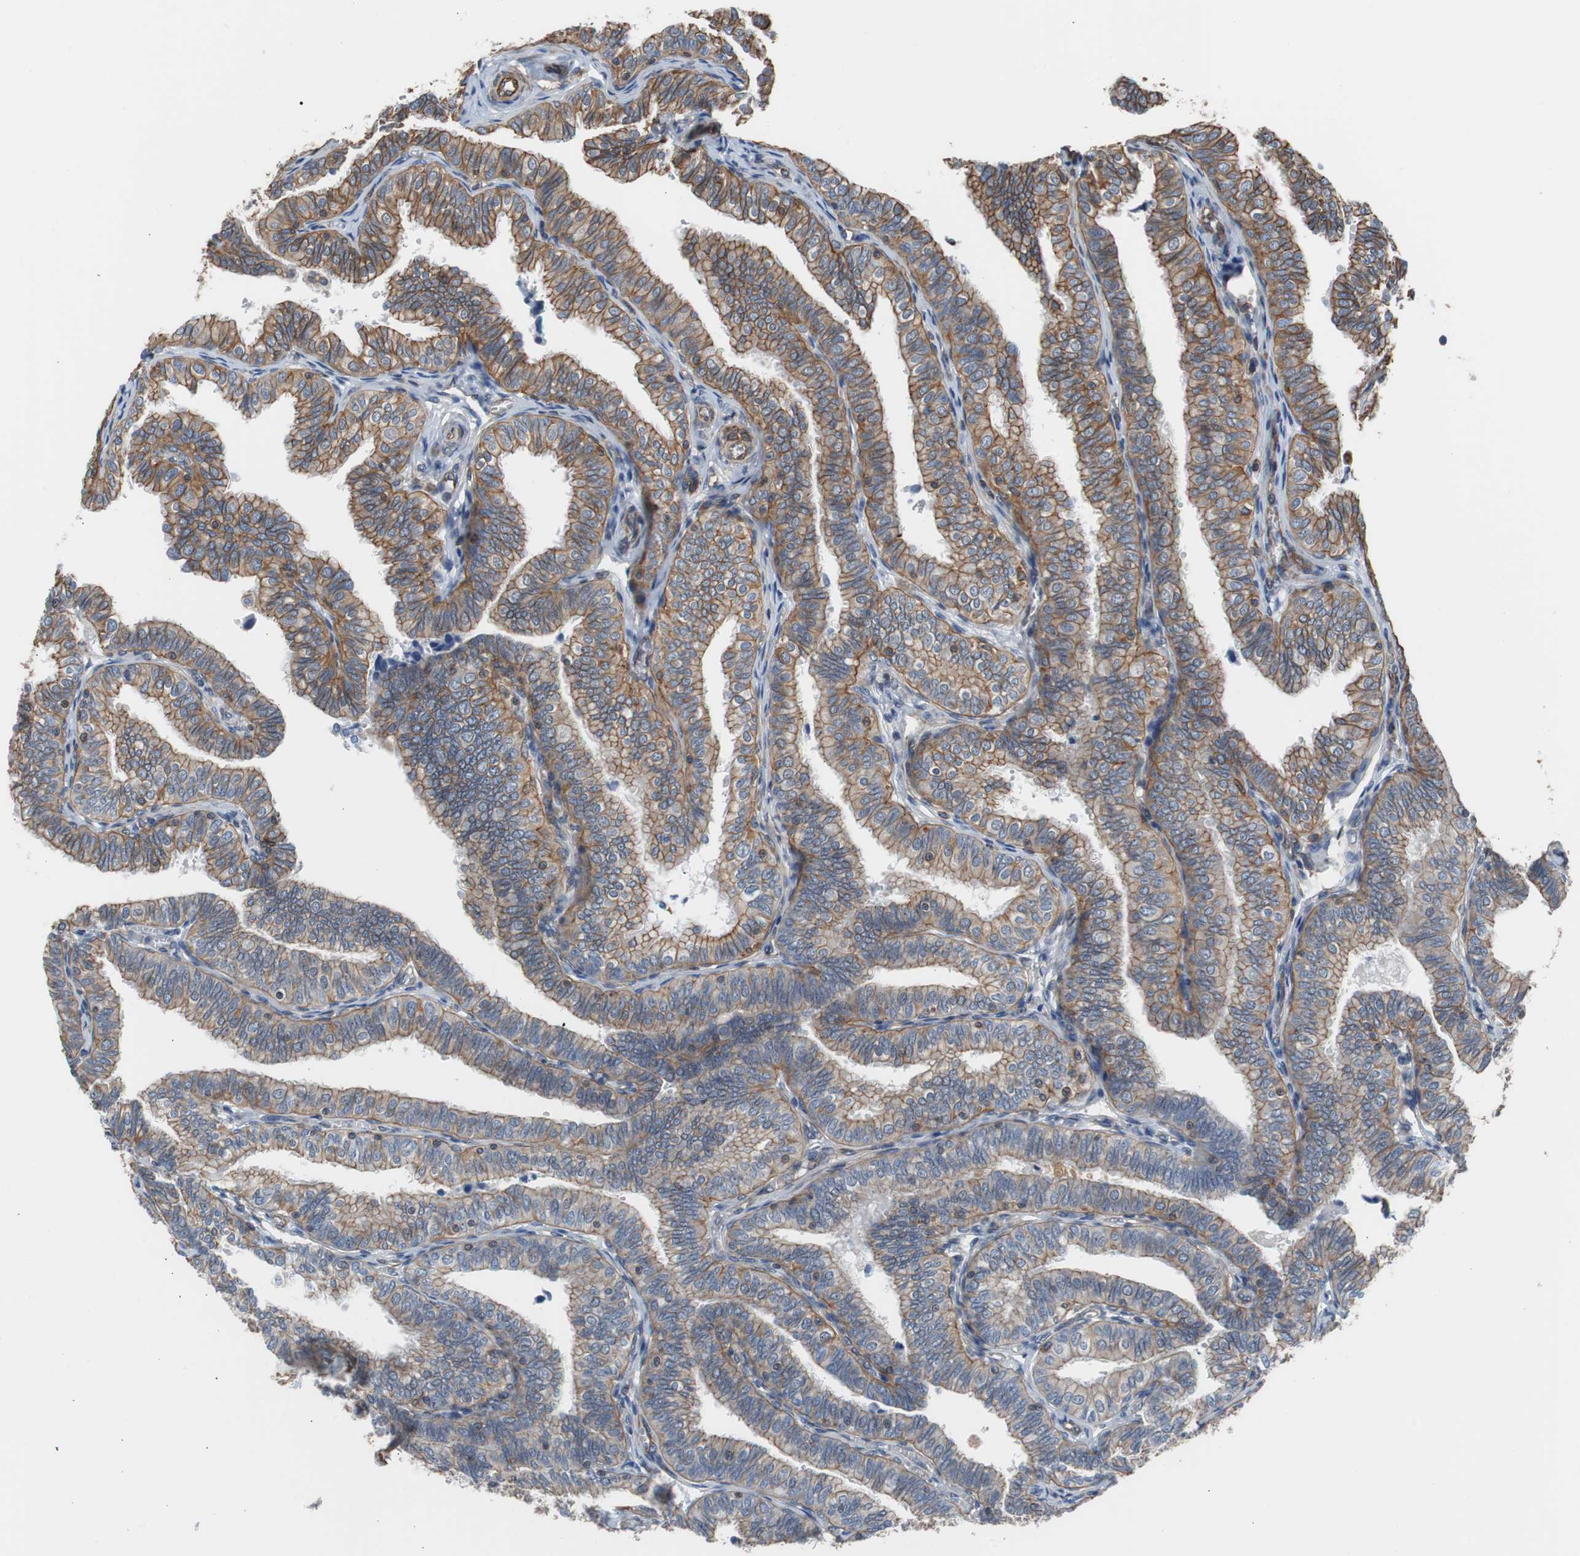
{"staining": {"intensity": "strong", "quantity": ">75%", "location": "cytoplasmic/membranous"}, "tissue": "fallopian tube", "cell_type": "Glandular cells", "image_type": "normal", "snomed": [{"axis": "morphology", "description": "Normal tissue, NOS"}, {"axis": "topography", "description": "Fallopian tube"}], "caption": "Immunohistochemical staining of unremarkable fallopian tube displays high levels of strong cytoplasmic/membranous expression in about >75% of glandular cells. (DAB (3,3'-diaminobenzidine) IHC with brightfield microscopy, high magnification).", "gene": "KIF3B", "patient": {"sex": "female", "age": 46}}